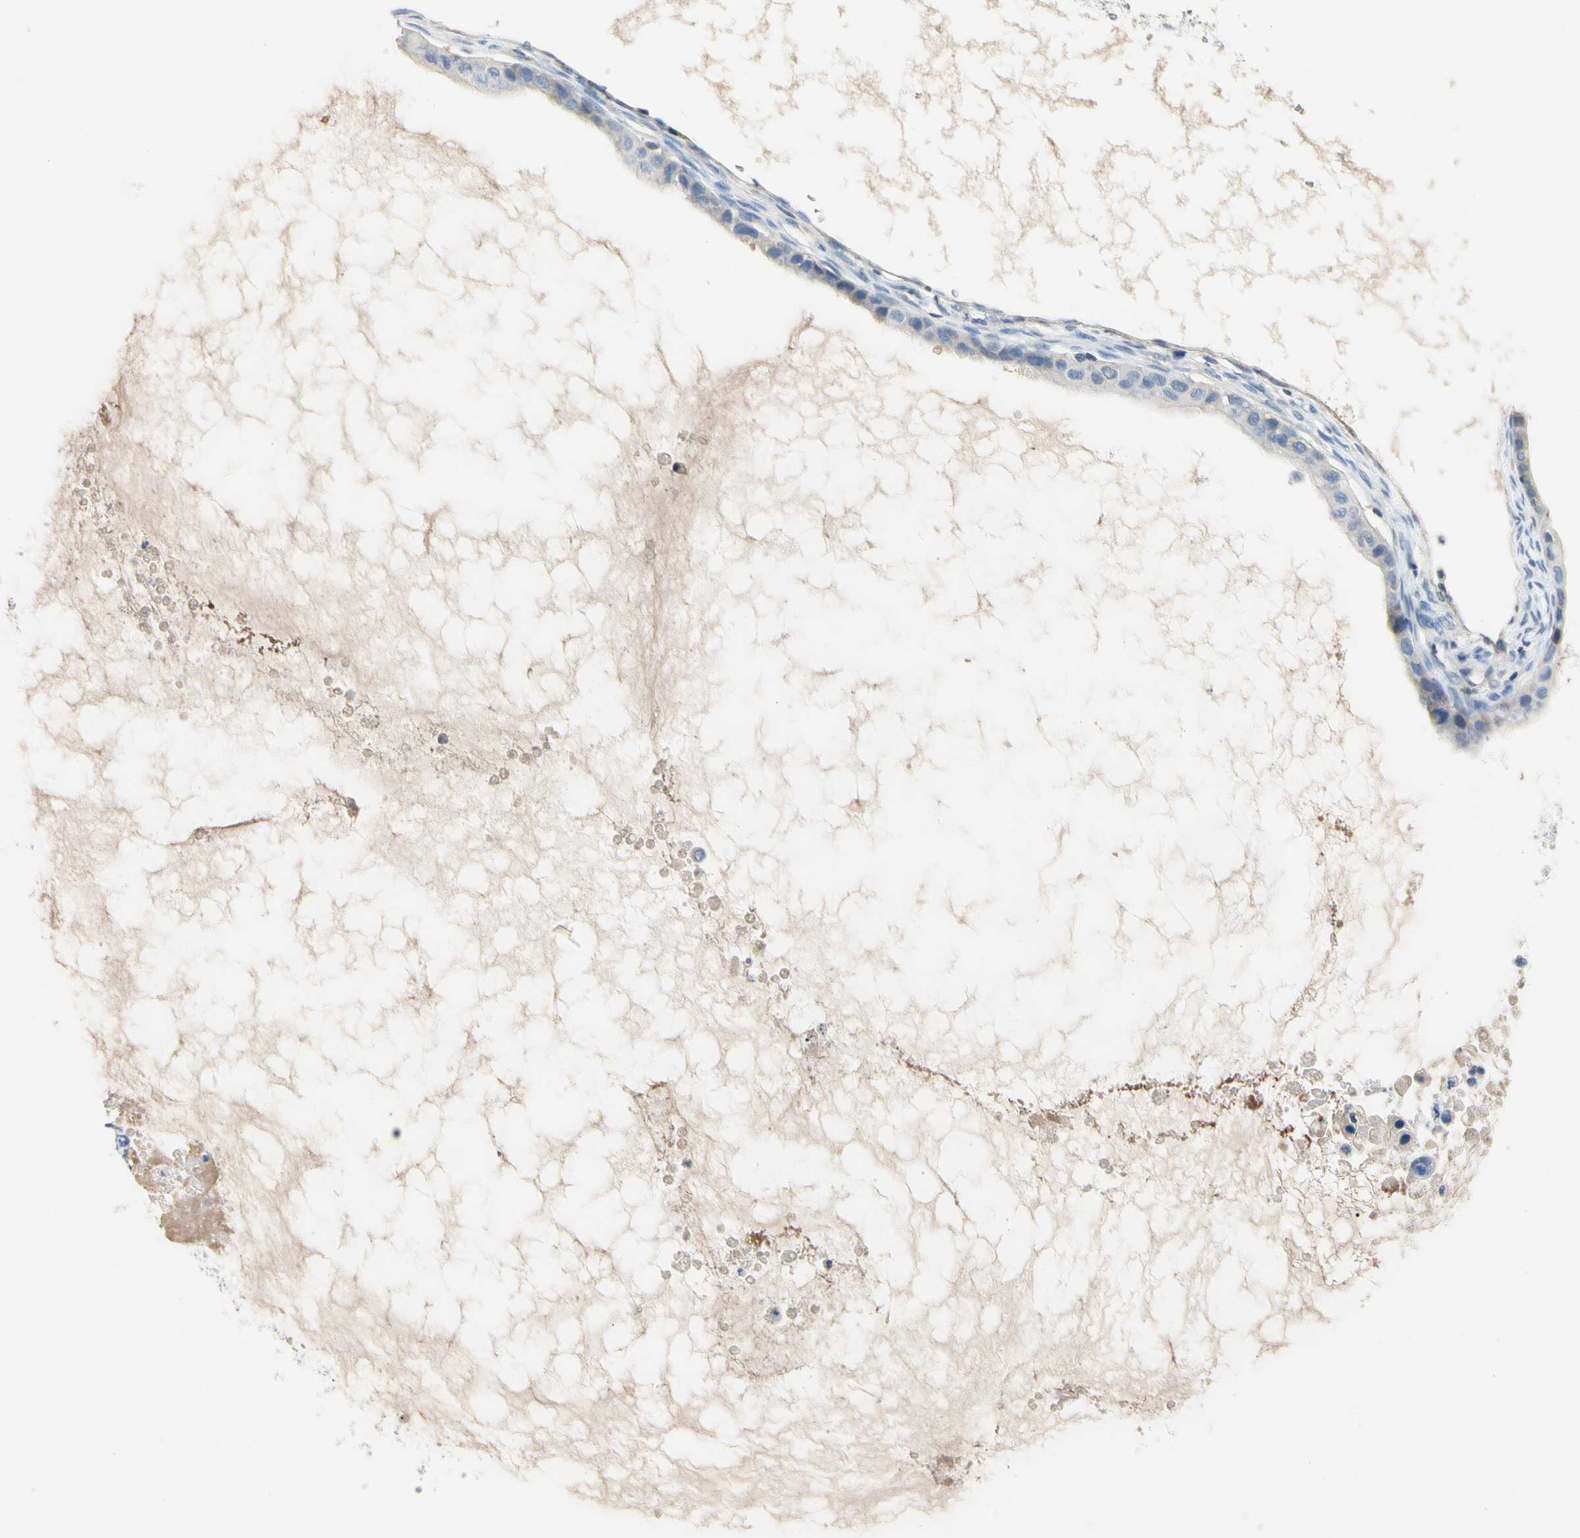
{"staining": {"intensity": "negative", "quantity": "none", "location": "none"}, "tissue": "ovarian cancer", "cell_type": "Tumor cells", "image_type": "cancer", "snomed": [{"axis": "morphology", "description": "Cystadenocarcinoma, mucinous, NOS"}, {"axis": "topography", "description": "Ovary"}], "caption": "This is a image of immunohistochemistry (IHC) staining of mucinous cystadenocarcinoma (ovarian), which shows no positivity in tumor cells.", "gene": "ECRG4", "patient": {"sex": "female", "age": 80}}